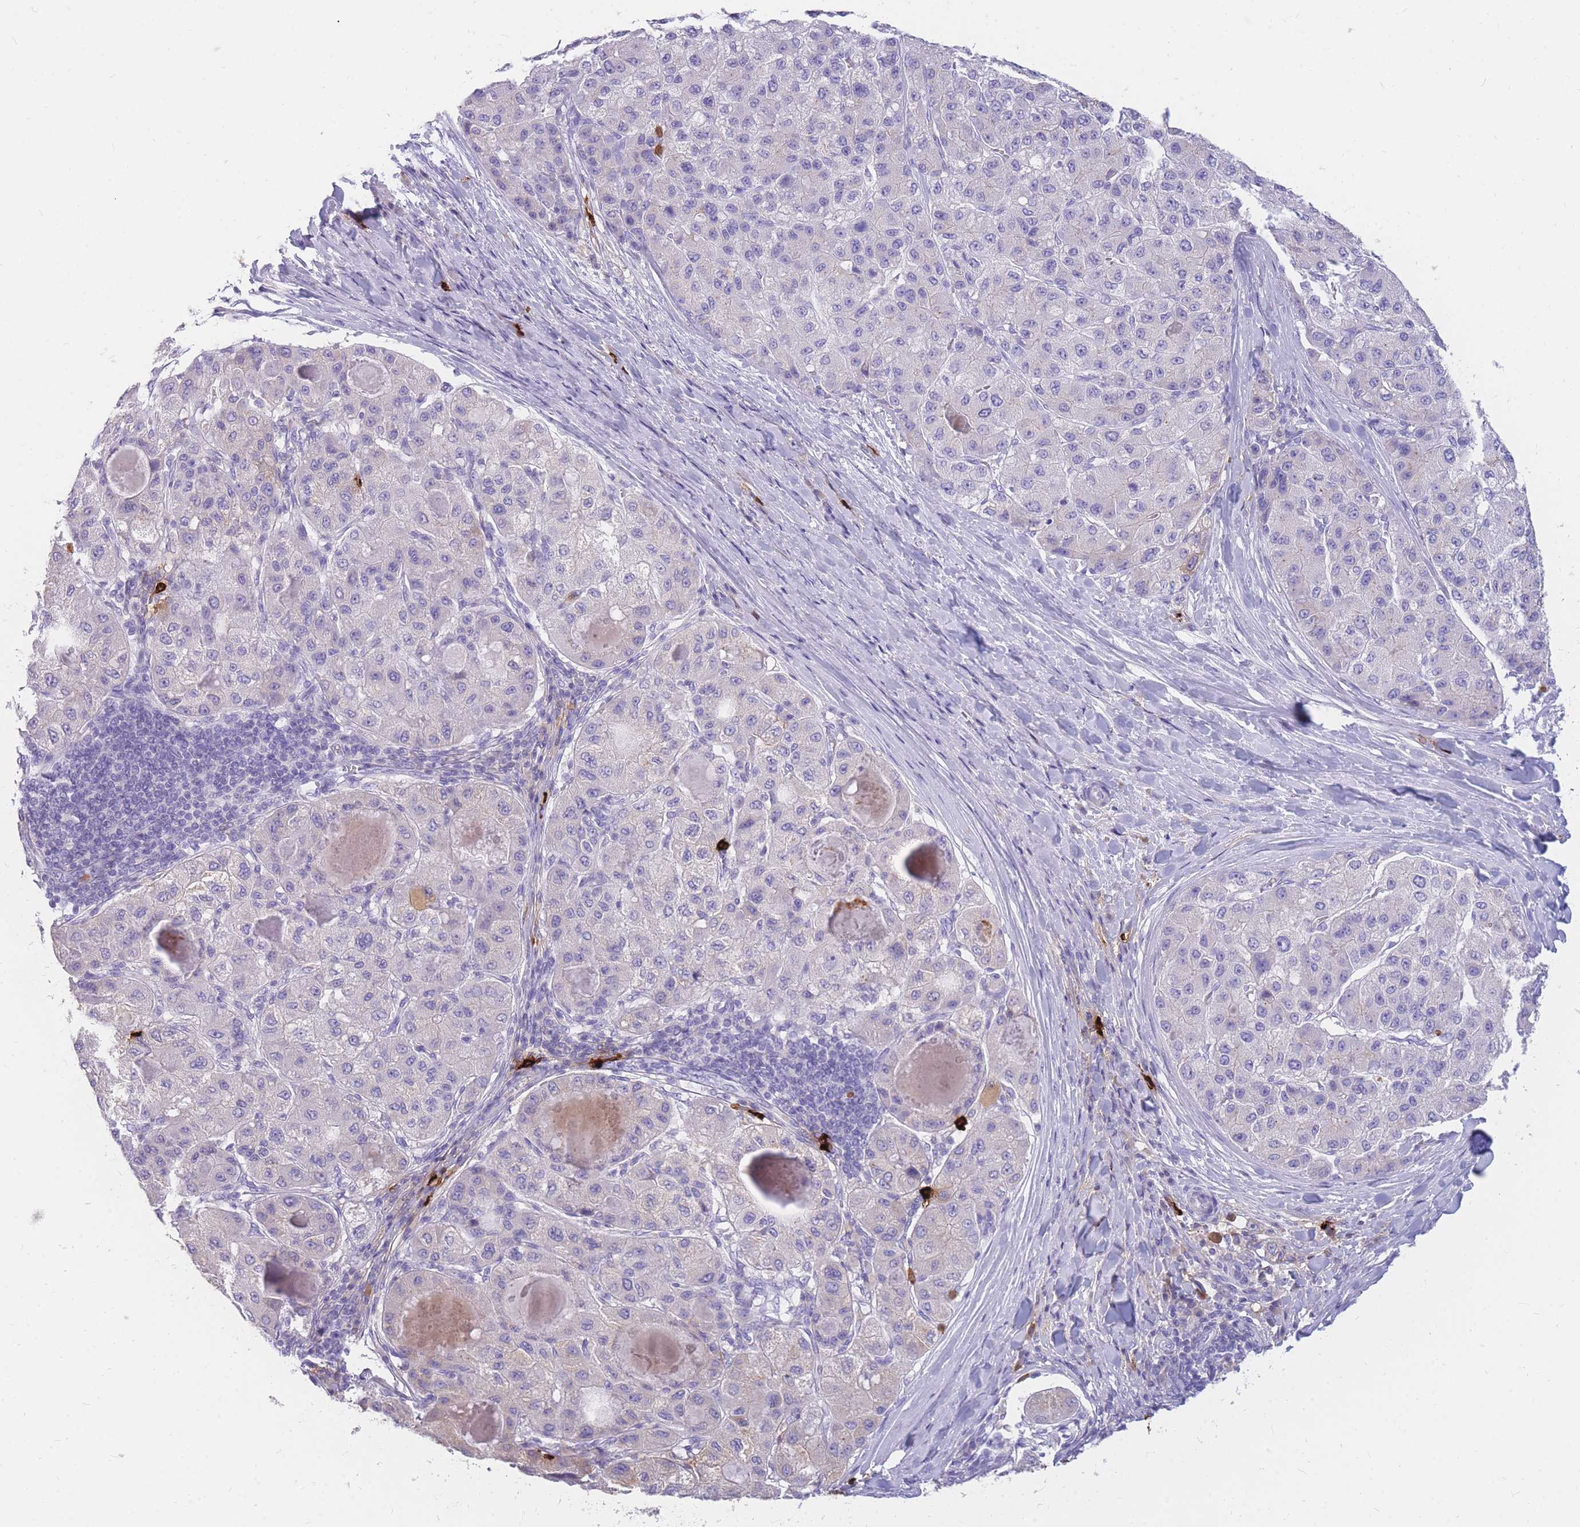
{"staining": {"intensity": "negative", "quantity": "none", "location": "none"}, "tissue": "liver cancer", "cell_type": "Tumor cells", "image_type": "cancer", "snomed": [{"axis": "morphology", "description": "Carcinoma, Hepatocellular, NOS"}, {"axis": "topography", "description": "Liver"}], "caption": "Immunohistochemistry (IHC) of liver cancer reveals no positivity in tumor cells.", "gene": "TPSAB1", "patient": {"sex": "male", "age": 80}}